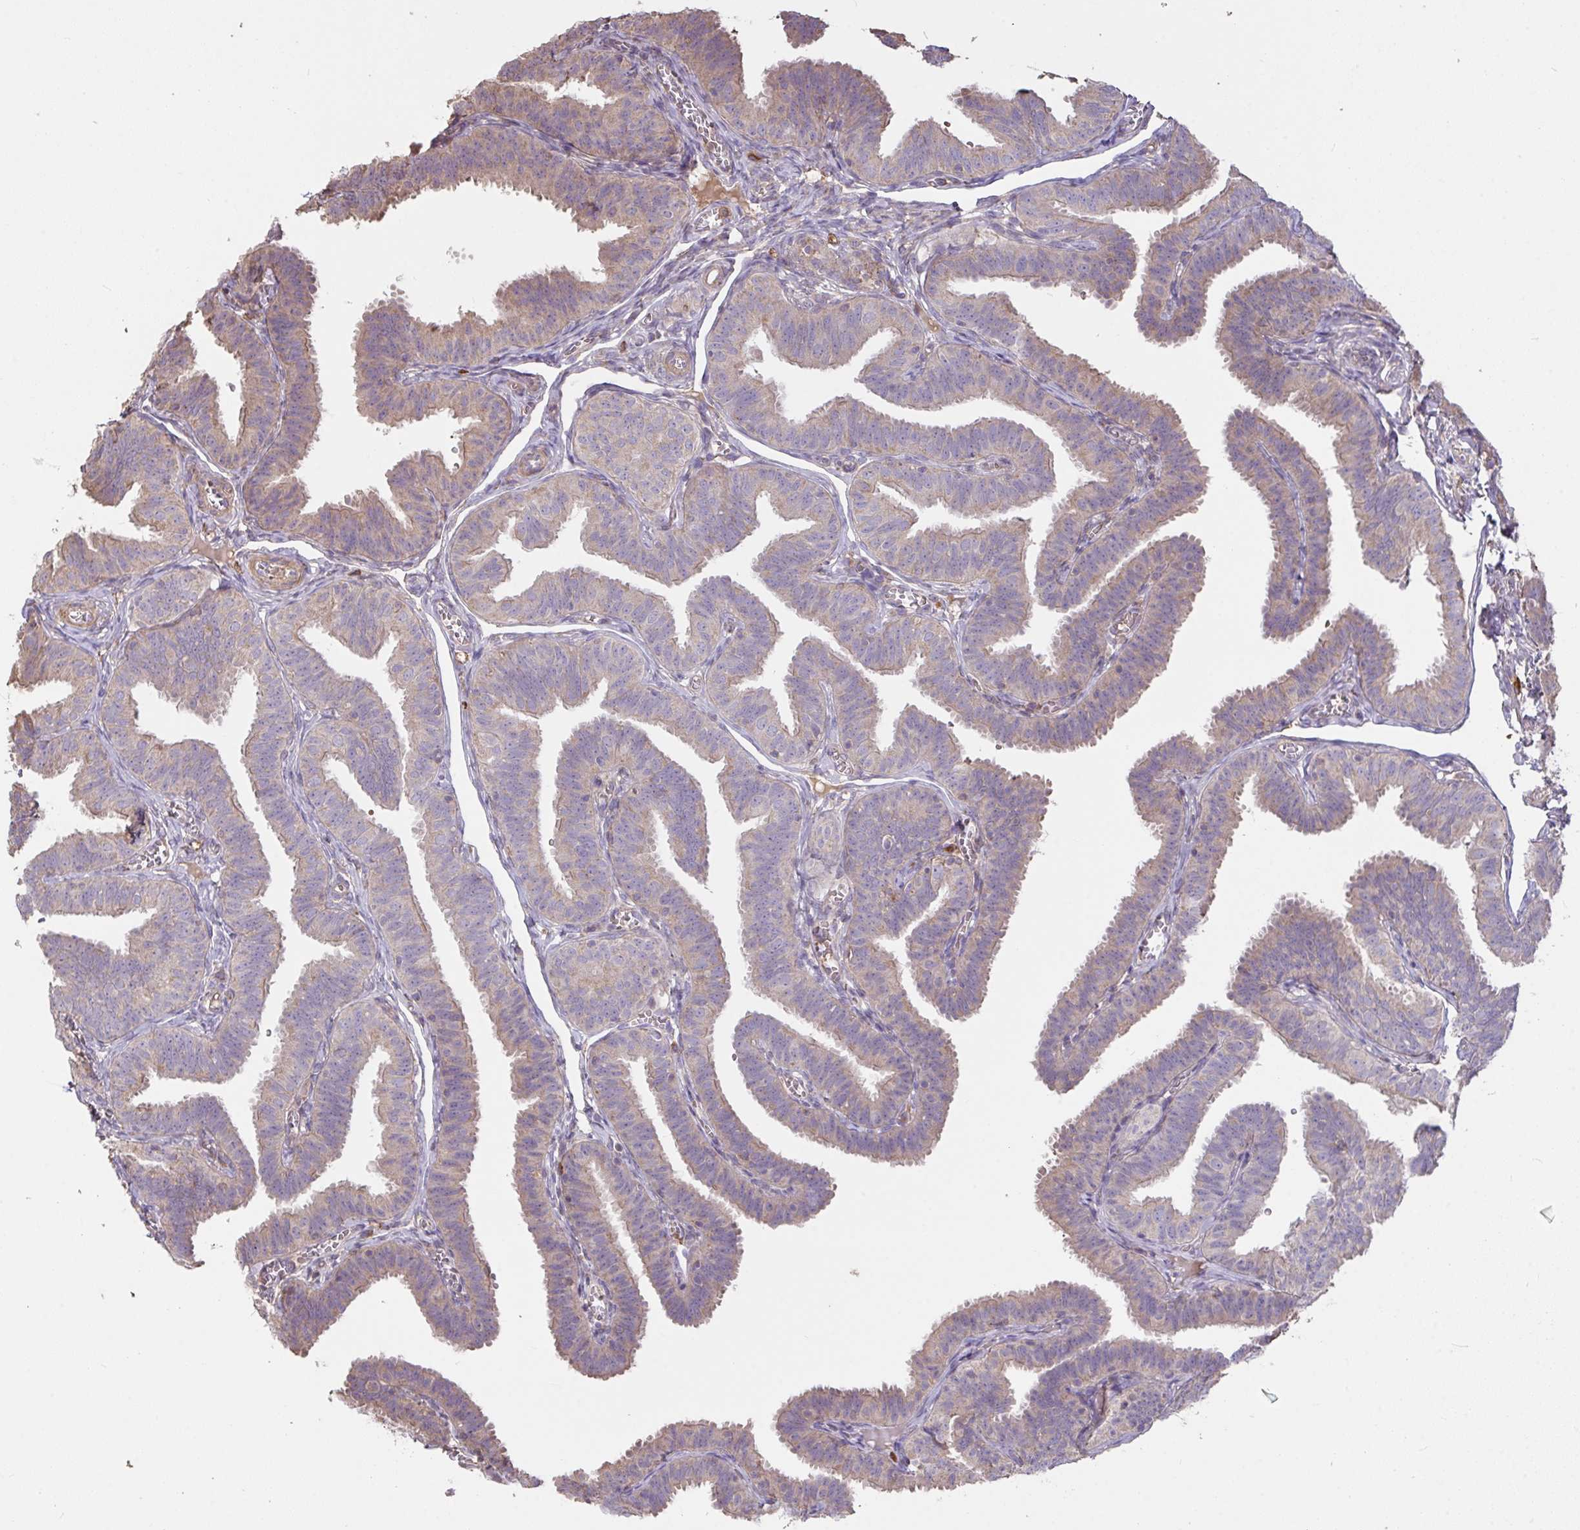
{"staining": {"intensity": "weak", "quantity": "25%-75%", "location": "cytoplasmic/membranous"}, "tissue": "fallopian tube", "cell_type": "Glandular cells", "image_type": "normal", "snomed": [{"axis": "morphology", "description": "Normal tissue, NOS"}, {"axis": "topography", "description": "Fallopian tube"}], "caption": "DAB (3,3'-diaminobenzidine) immunohistochemical staining of normal human fallopian tube demonstrates weak cytoplasmic/membranous protein expression in approximately 25%-75% of glandular cells.", "gene": "FCER1A", "patient": {"sex": "female", "age": 25}}